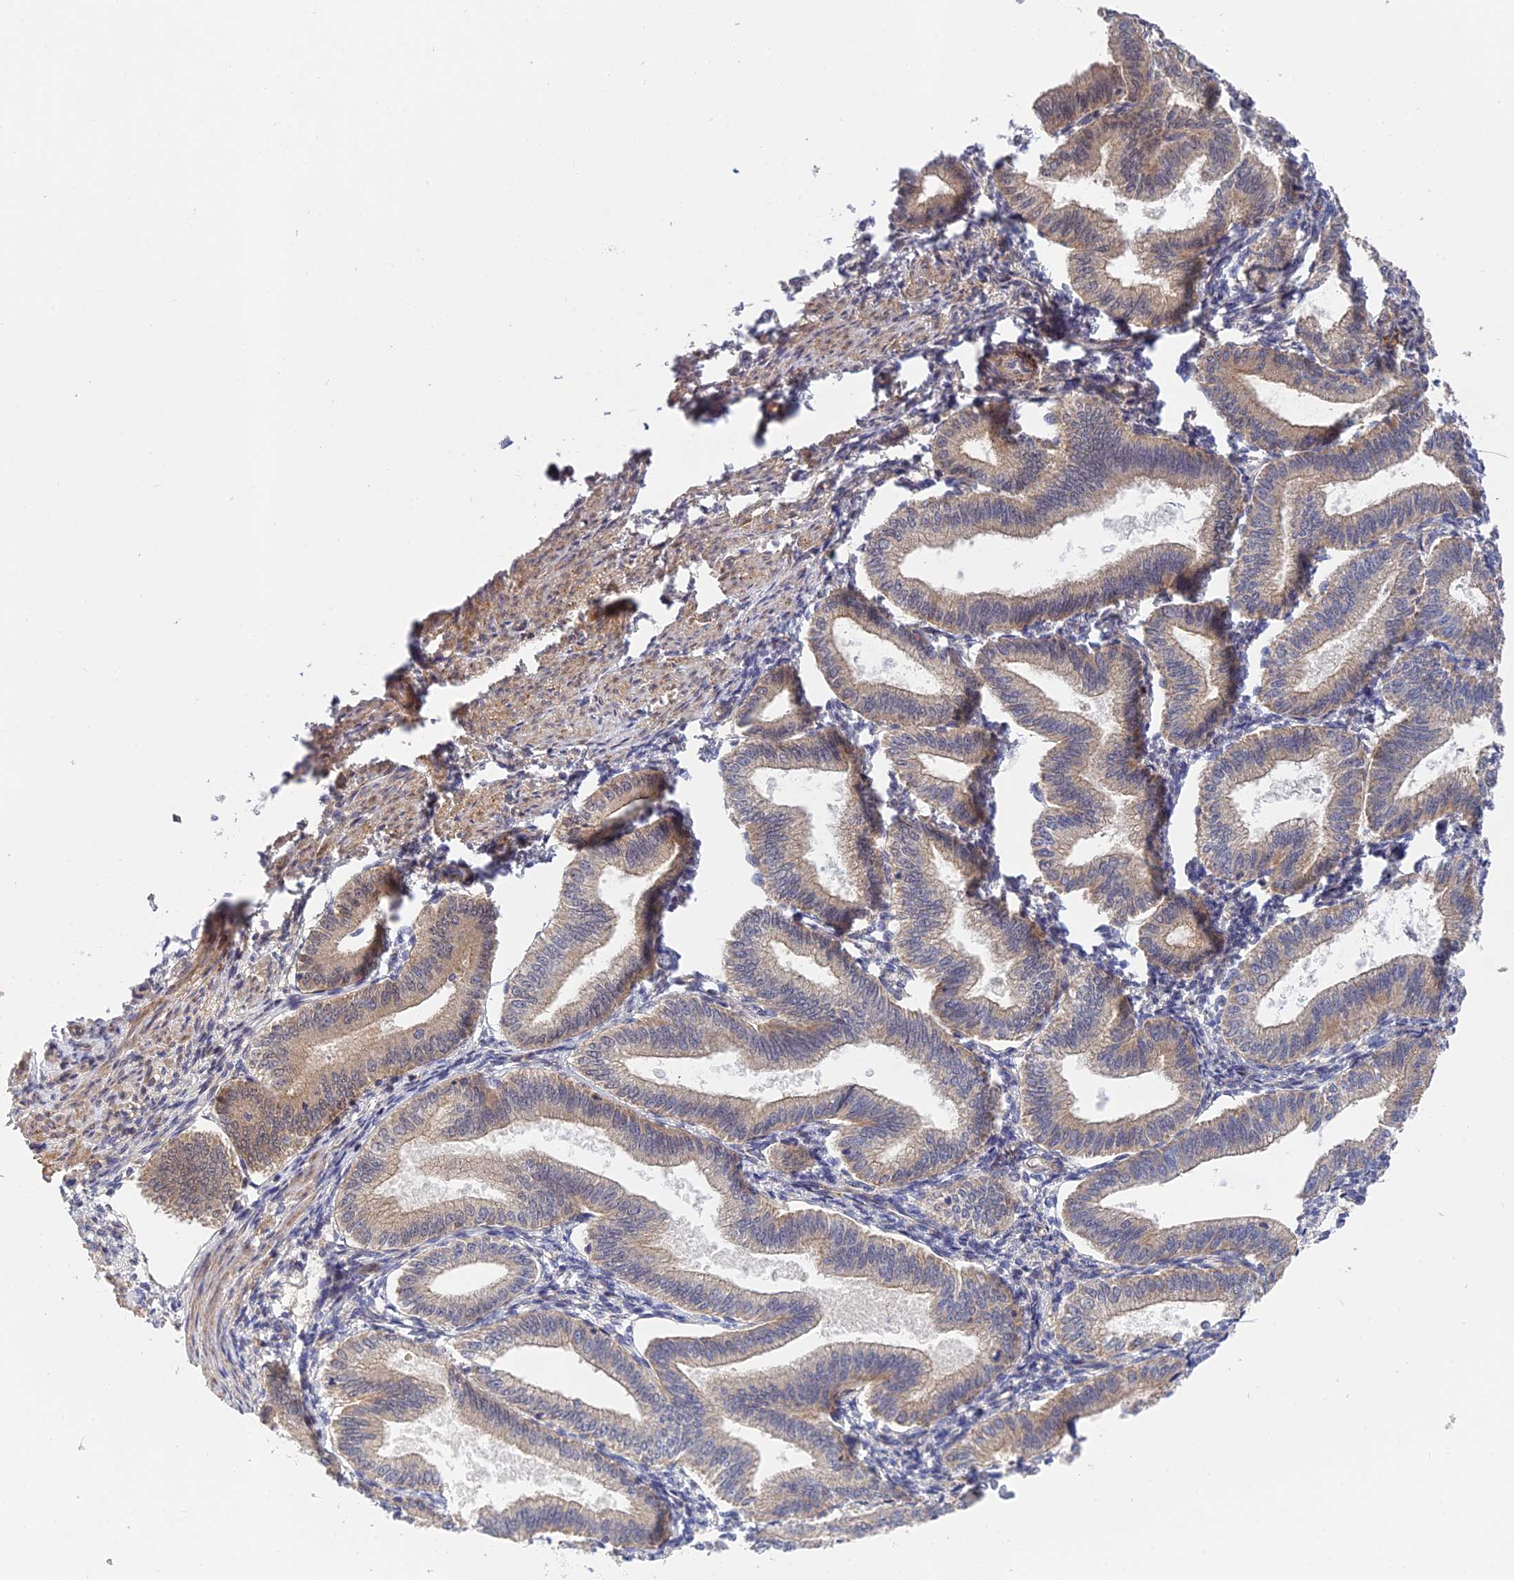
{"staining": {"intensity": "weak", "quantity": "25%-75%", "location": "cytoplasmic/membranous"}, "tissue": "endometrium", "cell_type": "Cells in endometrial stroma", "image_type": "normal", "snomed": [{"axis": "morphology", "description": "Normal tissue, NOS"}, {"axis": "topography", "description": "Endometrium"}], "caption": "Immunohistochemical staining of unremarkable human endometrium displays weak cytoplasmic/membranous protein staining in about 25%-75% of cells in endometrial stroma. (DAB (3,3'-diaminobenzidine) = brown stain, brightfield microscopy at high magnification).", "gene": "UROS", "patient": {"sex": "female", "age": 39}}